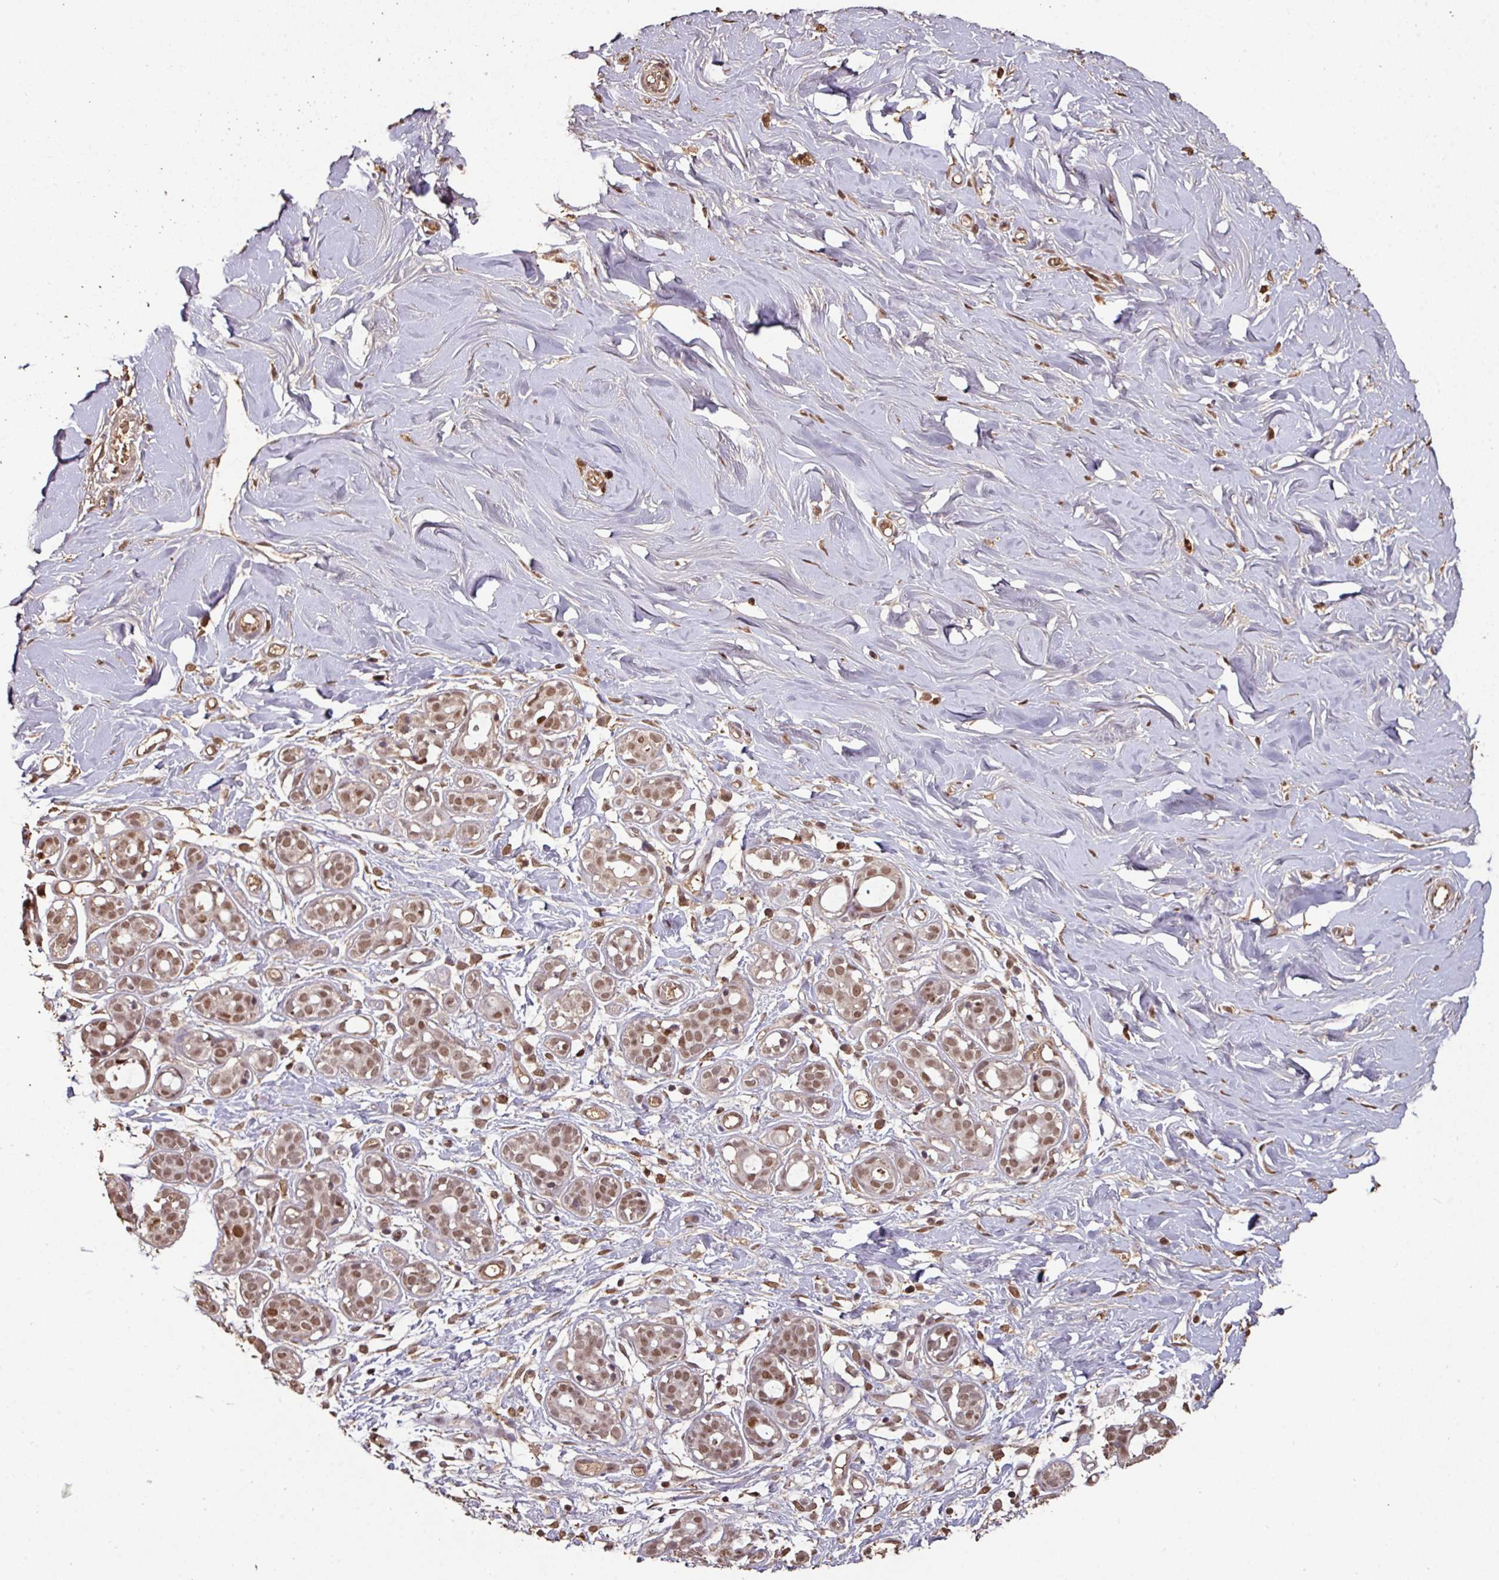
{"staining": {"intensity": "negative", "quantity": "none", "location": "none"}, "tissue": "breast", "cell_type": "Adipocytes", "image_type": "normal", "snomed": [{"axis": "morphology", "description": "Normal tissue, NOS"}, {"axis": "topography", "description": "Breast"}], "caption": "Breast was stained to show a protein in brown. There is no significant expression in adipocytes. (DAB (3,3'-diaminobenzidine) immunohistochemistry visualized using brightfield microscopy, high magnification).", "gene": "POLD1", "patient": {"sex": "female", "age": 27}}